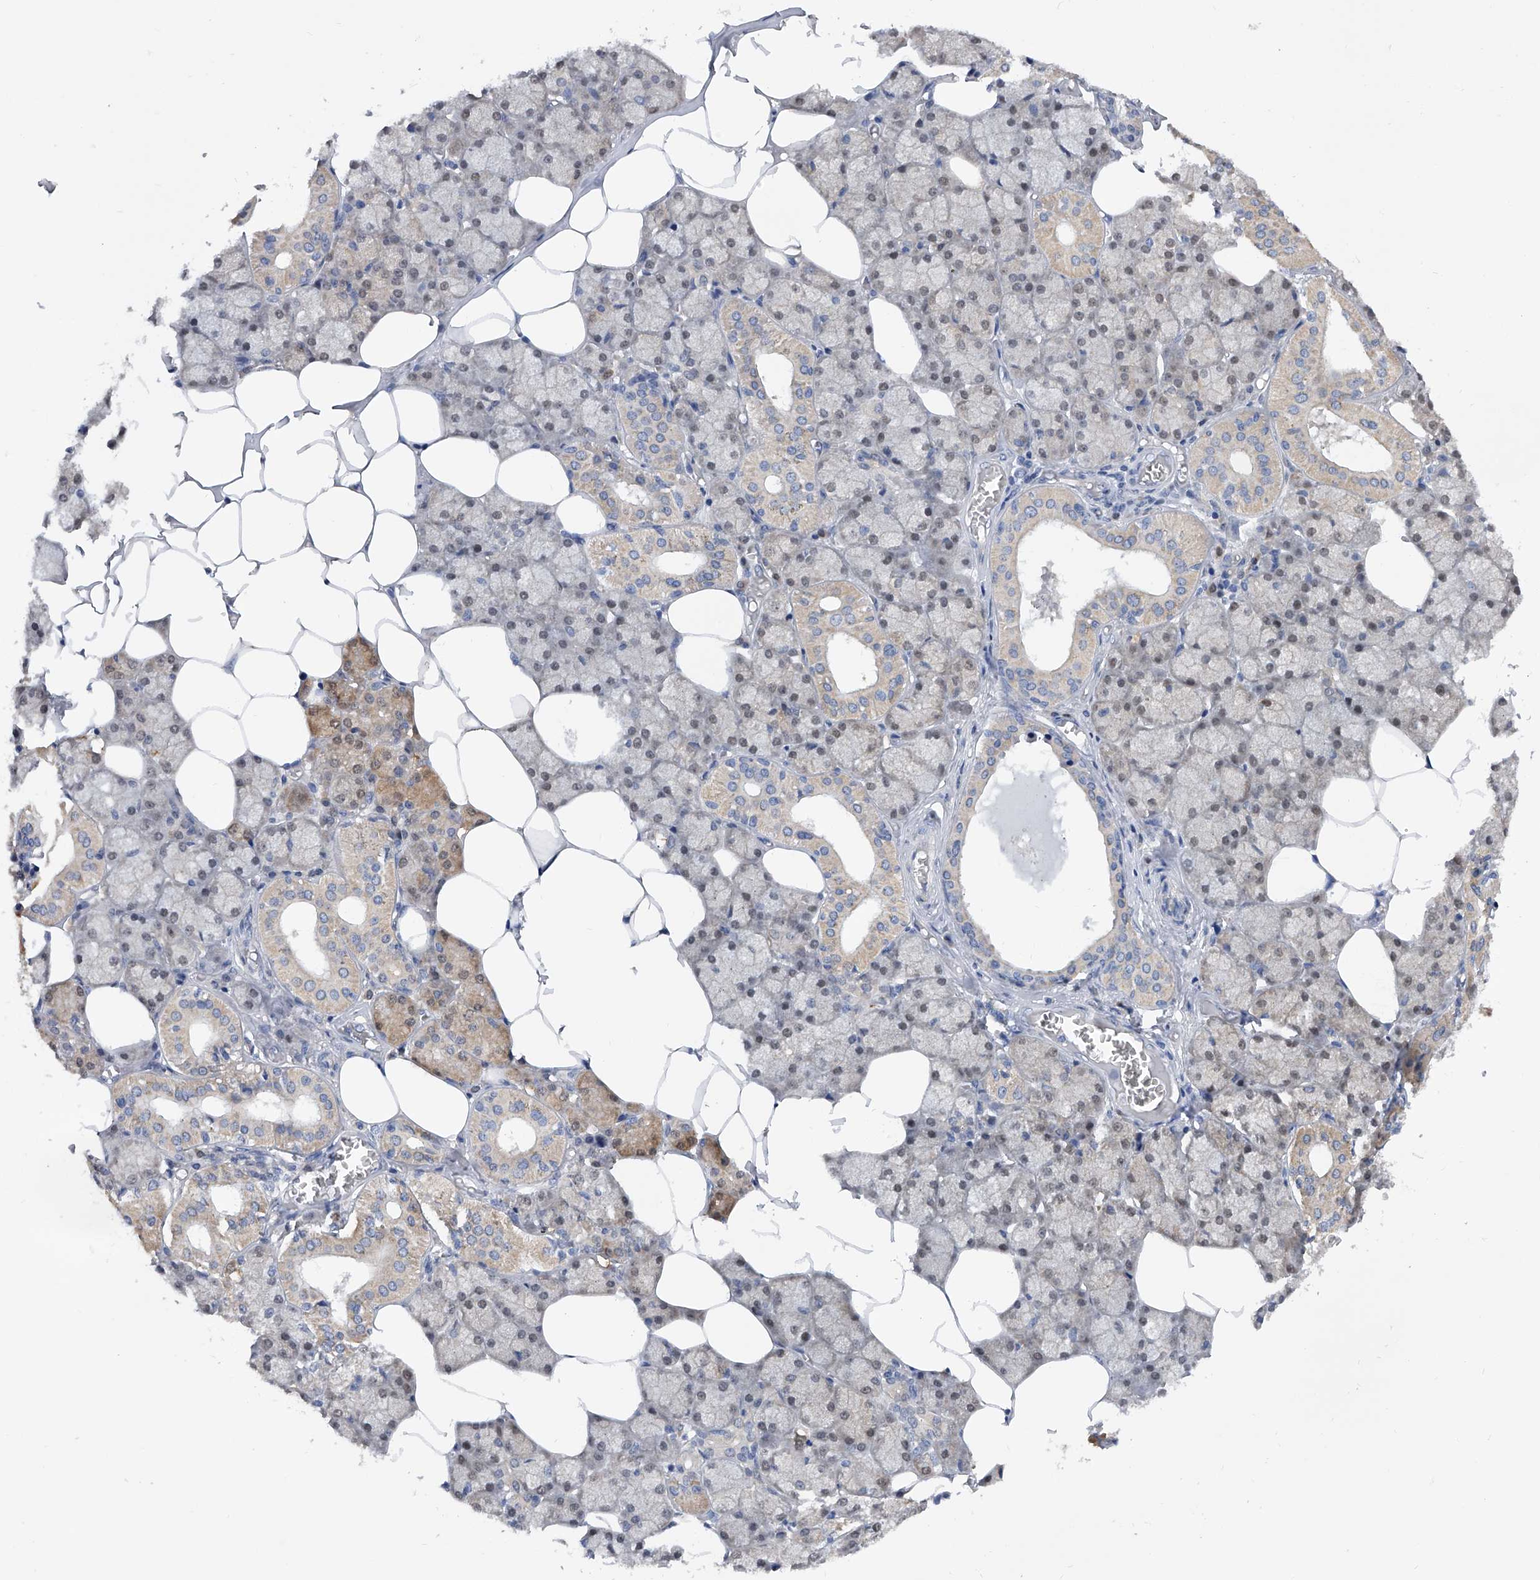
{"staining": {"intensity": "weak", "quantity": "25%-75%", "location": "cytoplasmic/membranous,nuclear"}, "tissue": "salivary gland", "cell_type": "Glandular cells", "image_type": "normal", "snomed": [{"axis": "morphology", "description": "Normal tissue, NOS"}, {"axis": "topography", "description": "Salivary gland"}], "caption": "High-power microscopy captured an IHC histopathology image of benign salivary gland, revealing weak cytoplasmic/membranous,nuclear positivity in approximately 25%-75% of glandular cells. (DAB = brown stain, brightfield microscopy at high magnification).", "gene": "PGM3", "patient": {"sex": "male", "age": 62}}